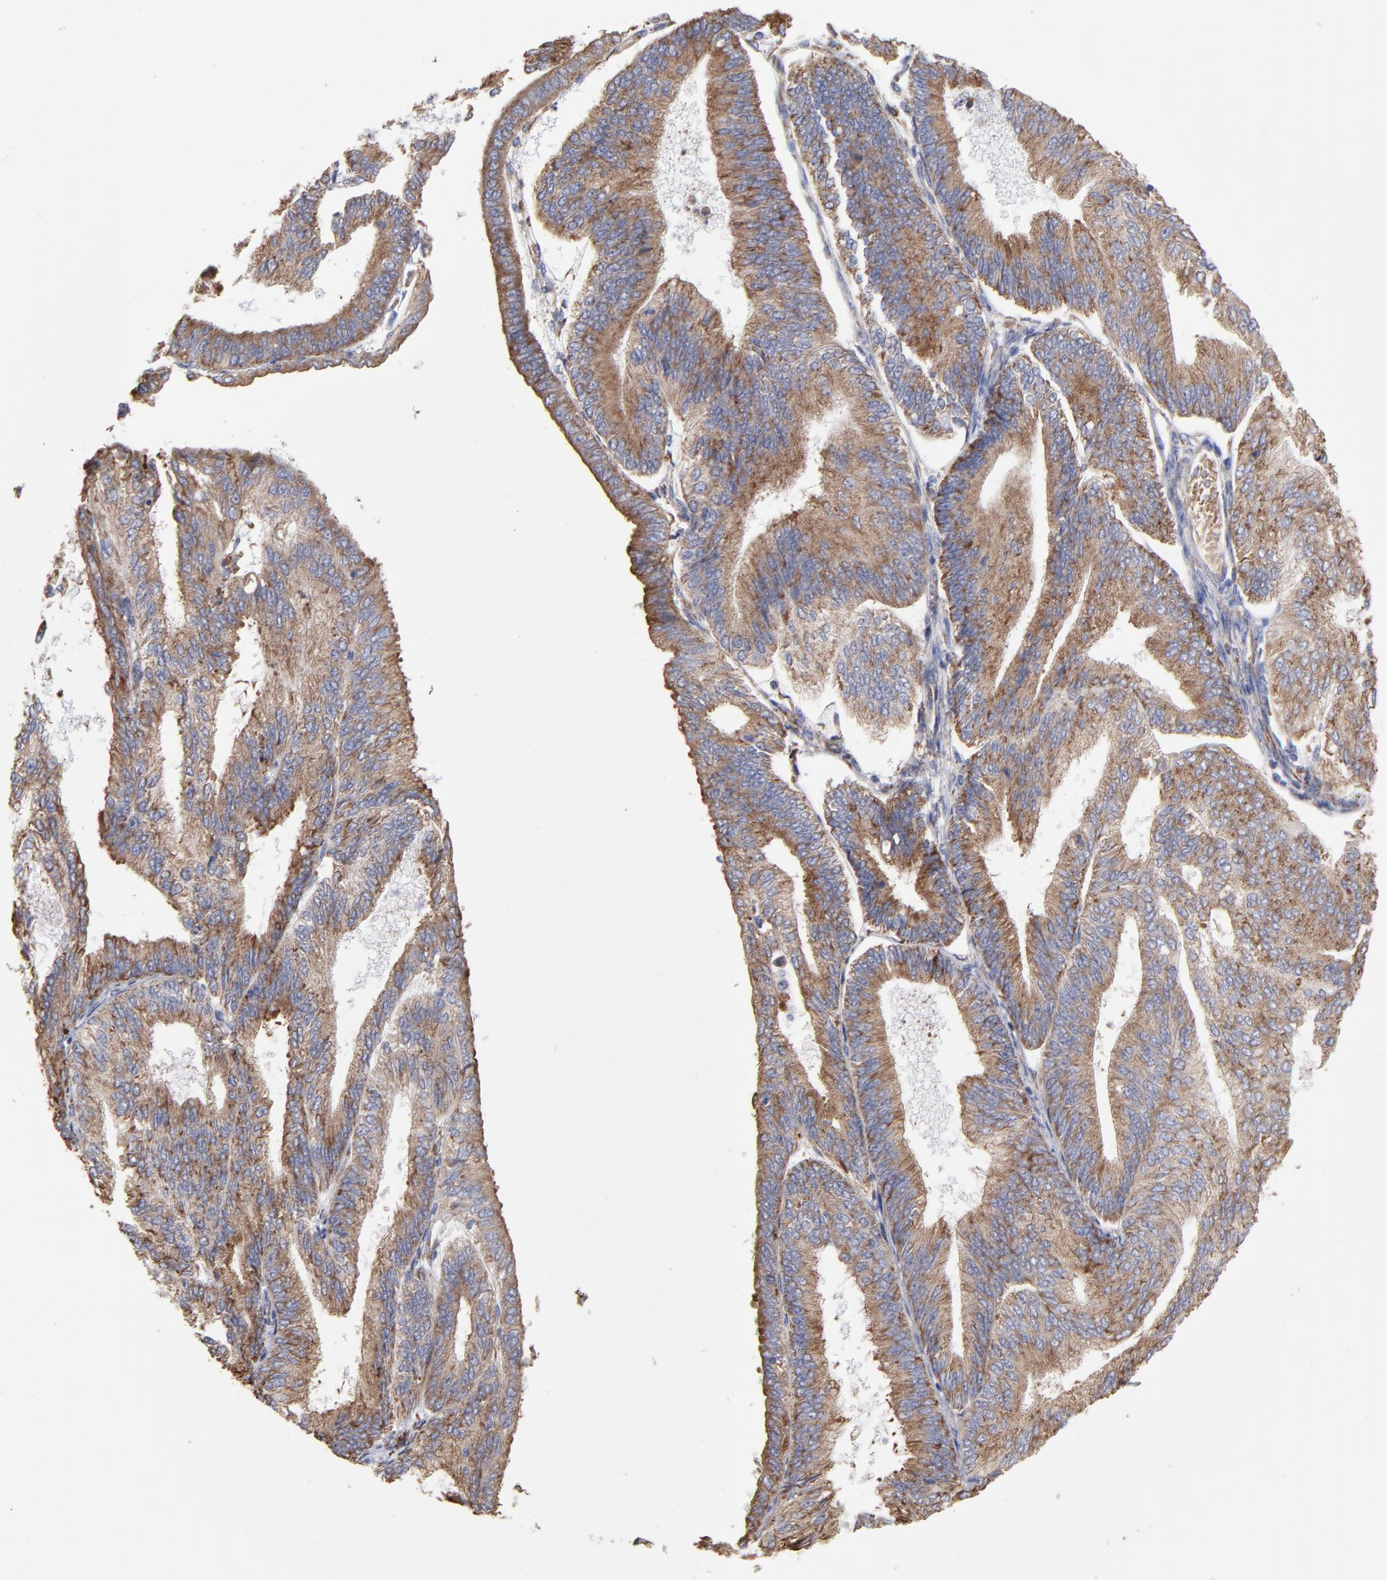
{"staining": {"intensity": "moderate", "quantity": ">75%", "location": "cytoplasmic/membranous"}, "tissue": "endometrial cancer", "cell_type": "Tumor cells", "image_type": "cancer", "snomed": [{"axis": "morphology", "description": "Adenocarcinoma, NOS"}, {"axis": "topography", "description": "Endometrium"}], "caption": "Protein analysis of adenocarcinoma (endometrial) tissue demonstrates moderate cytoplasmic/membranous staining in approximately >75% of tumor cells.", "gene": "RPL3", "patient": {"sex": "female", "age": 55}}